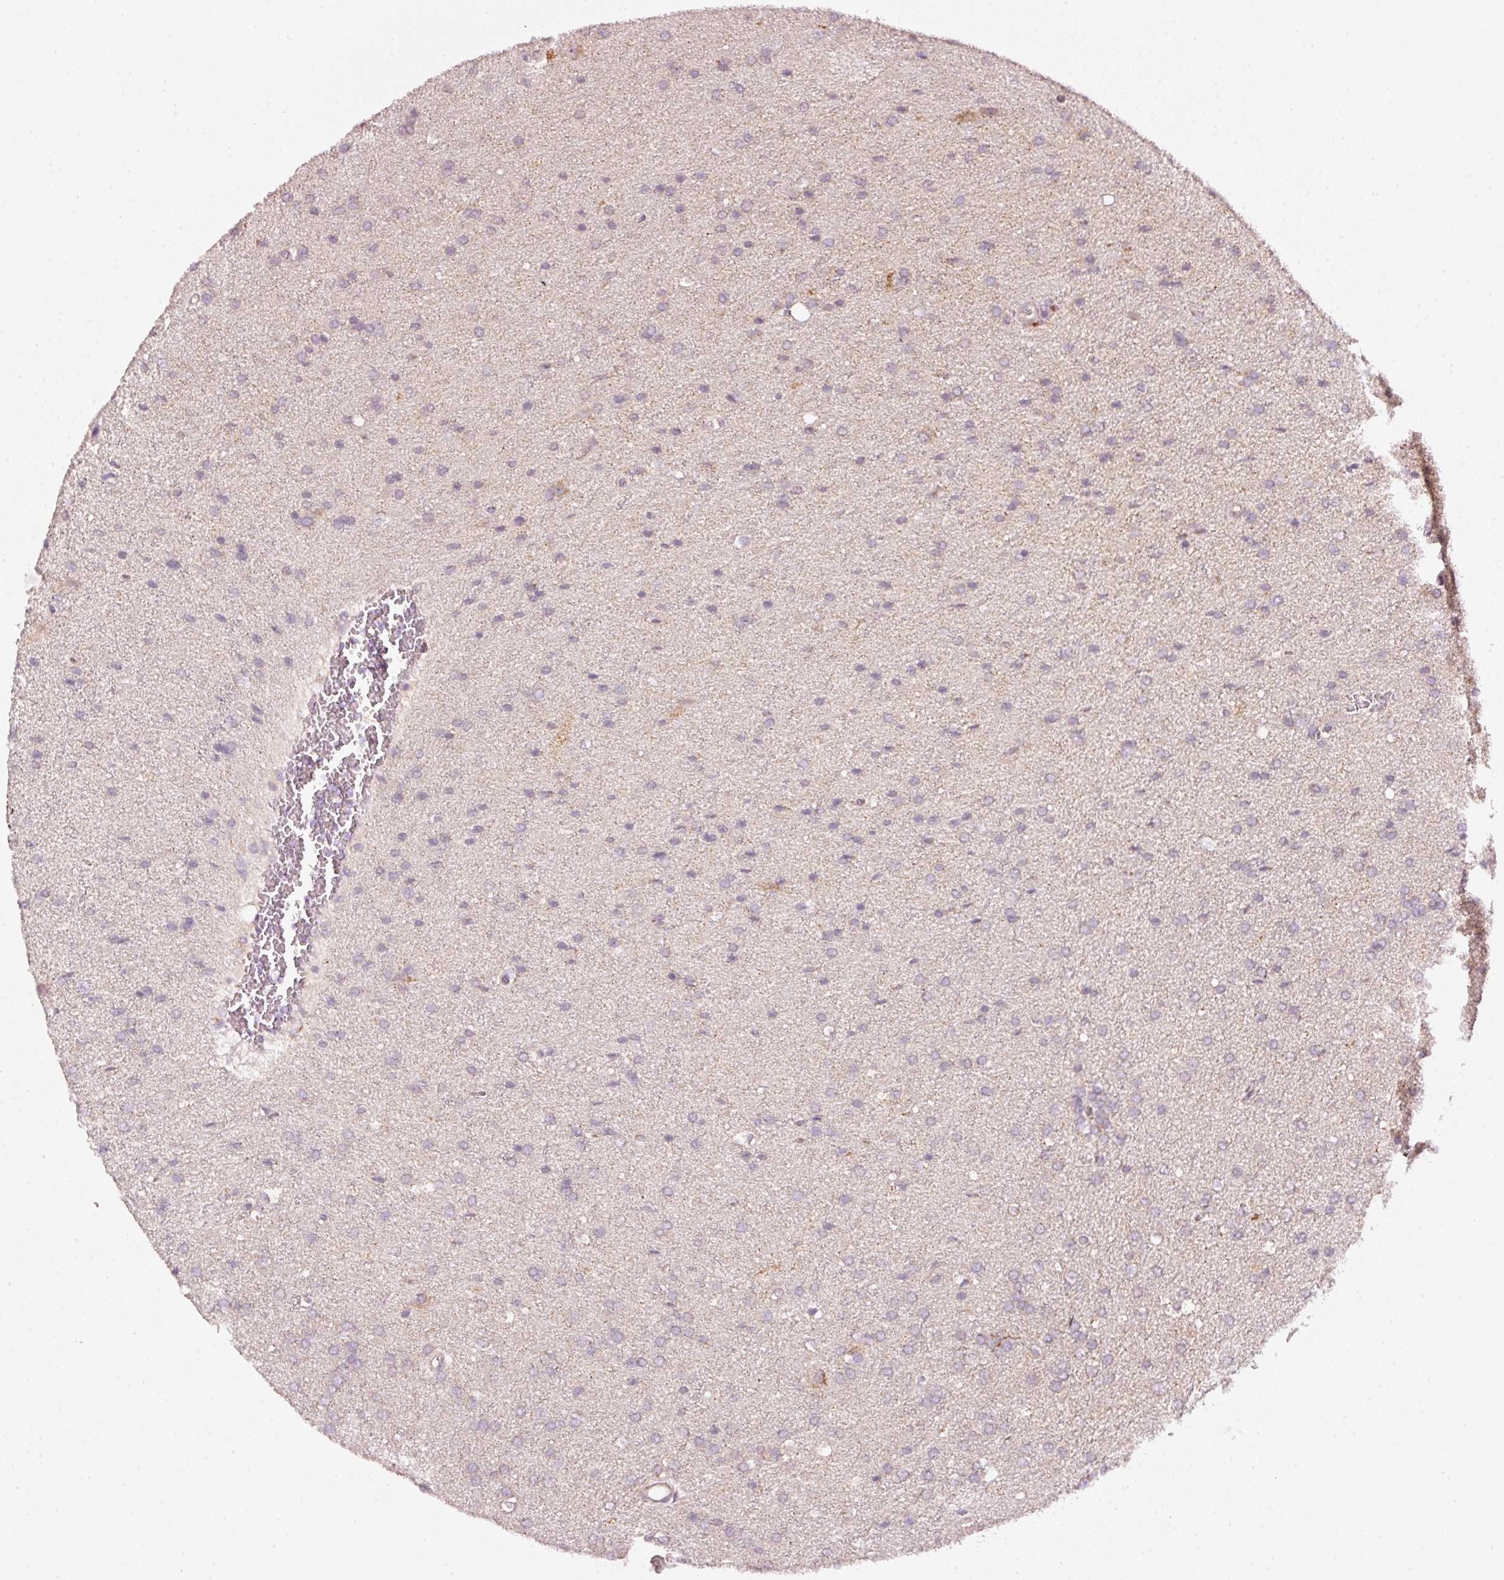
{"staining": {"intensity": "weak", "quantity": "<25%", "location": "cytoplasmic/membranous"}, "tissue": "glioma", "cell_type": "Tumor cells", "image_type": "cancer", "snomed": [{"axis": "morphology", "description": "Glioma, malignant, Low grade"}, {"axis": "topography", "description": "Brain"}], "caption": "Tumor cells are negative for protein expression in human glioma.", "gene": "TOB2", "patient": {"sex": "female", "age": 34}}